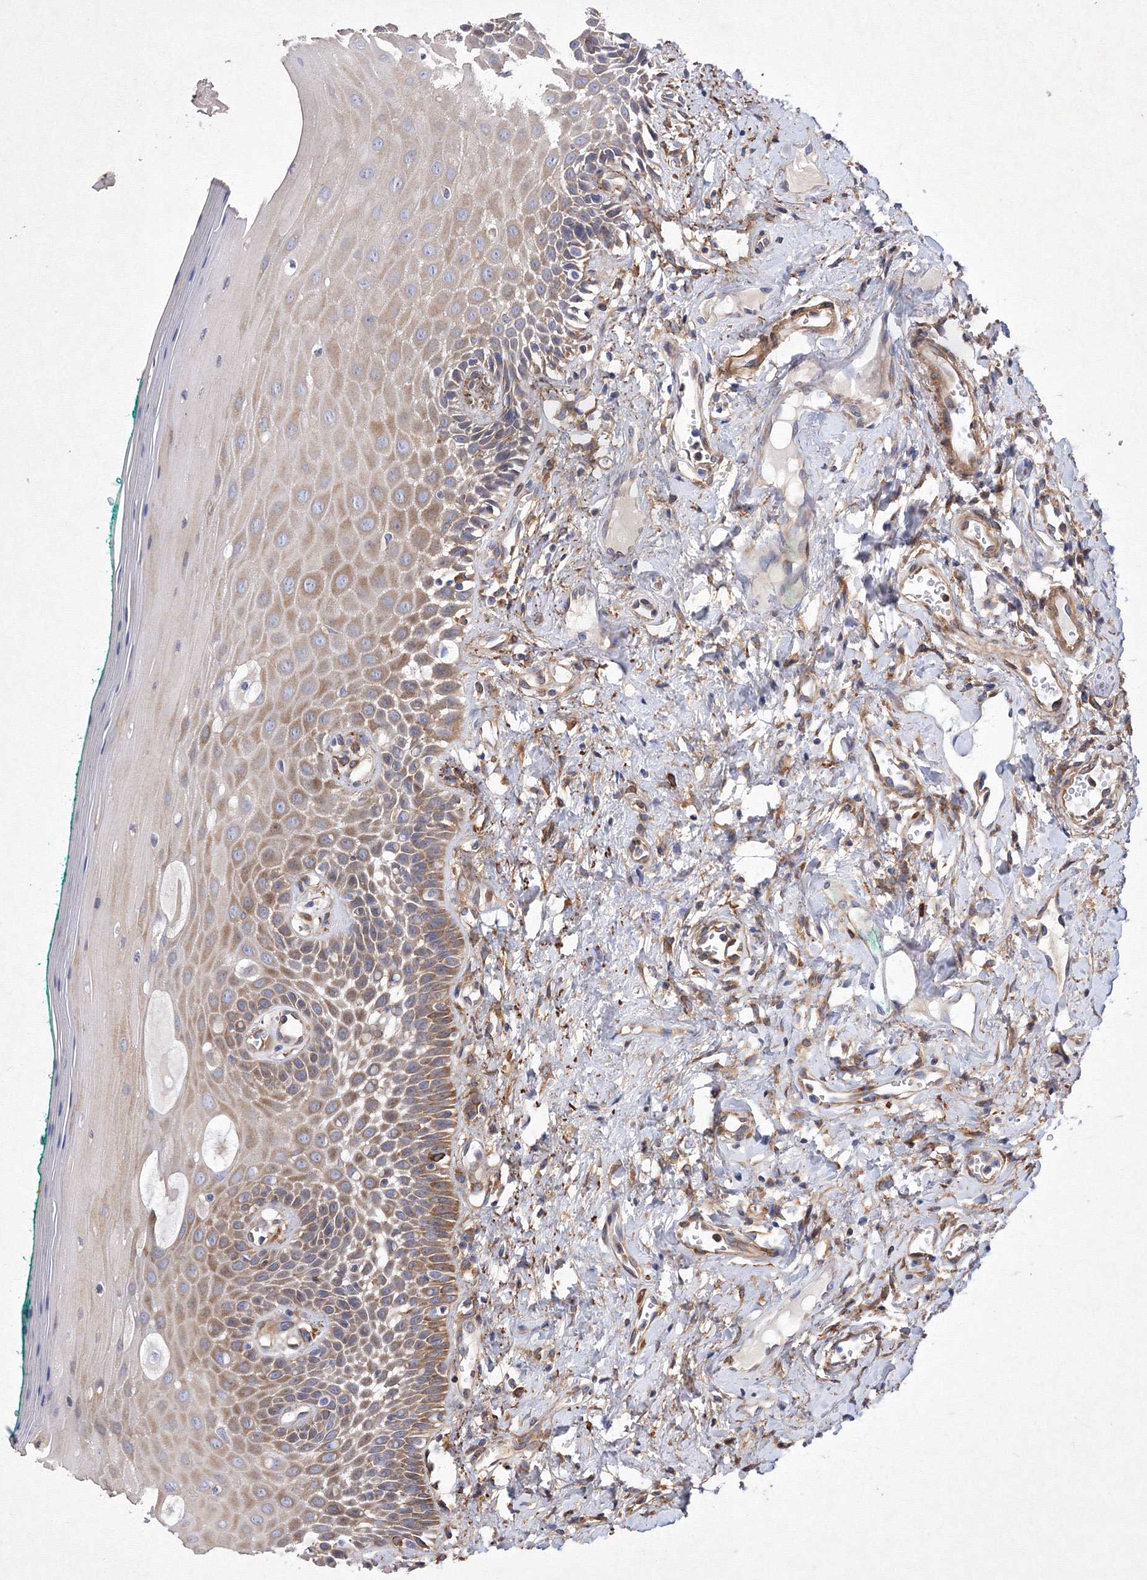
{"staining": {"intensity": "moderate", "quantity": "25%-75%", "location": "cytoplasmic/membranous"}, "tissue": "oral mucosa", "cell_type": "Squamous epithelial cells", "image_type": "normal", "snomed": [{"axis": "morphology", "description": "Normal tissue, NOS"}, {"axis": "topography", "description": "Oral tissue"}], "caption": "Brown immunohistochemical staining in normal oral mucosa exhibits moderate cytoplasmic/membranous staining in about 25%-75% of squamous epithelial cells.", "gene": "SNX18", "patient": {"sex": "female", "age": 70}}